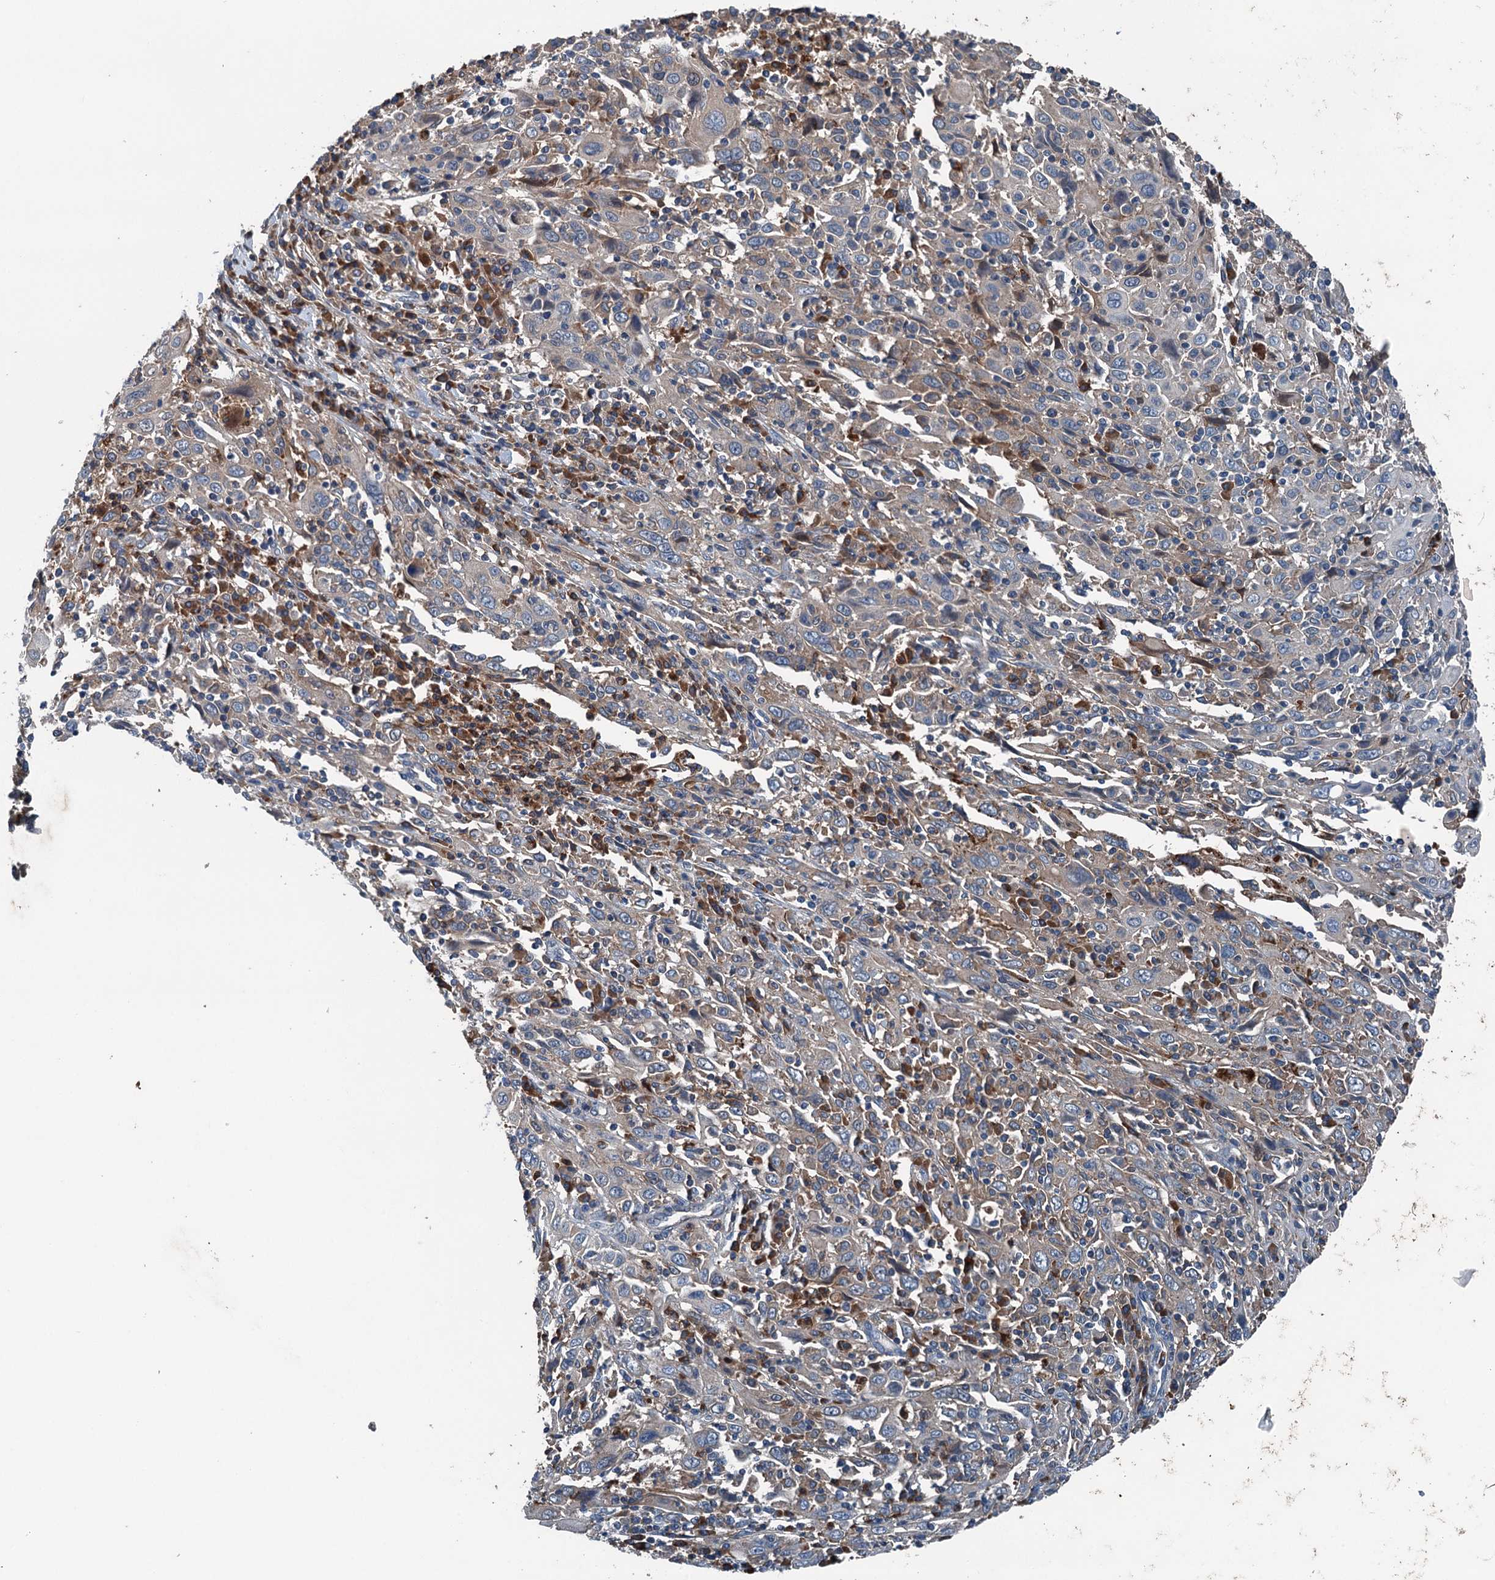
{"staining": {"intensity": "negative", "quantity": "none", "location": "none"}, "tissue": "cervical cancer", "cell_type": "Tumor cells", "image_type": "cancer", "snomed": [{"axis": "morphology", "description": "Squamous cell carcinoma, NOS"}, {"axis": "topography", "description": "Cervix"}], "caption": "A histopathology image of cervical squamous cell carcinoma stained for a protein reveals no brown staining in tumor cells.", "gene": "PDSS1", "patient": {"sex": "female", "age": 46}}